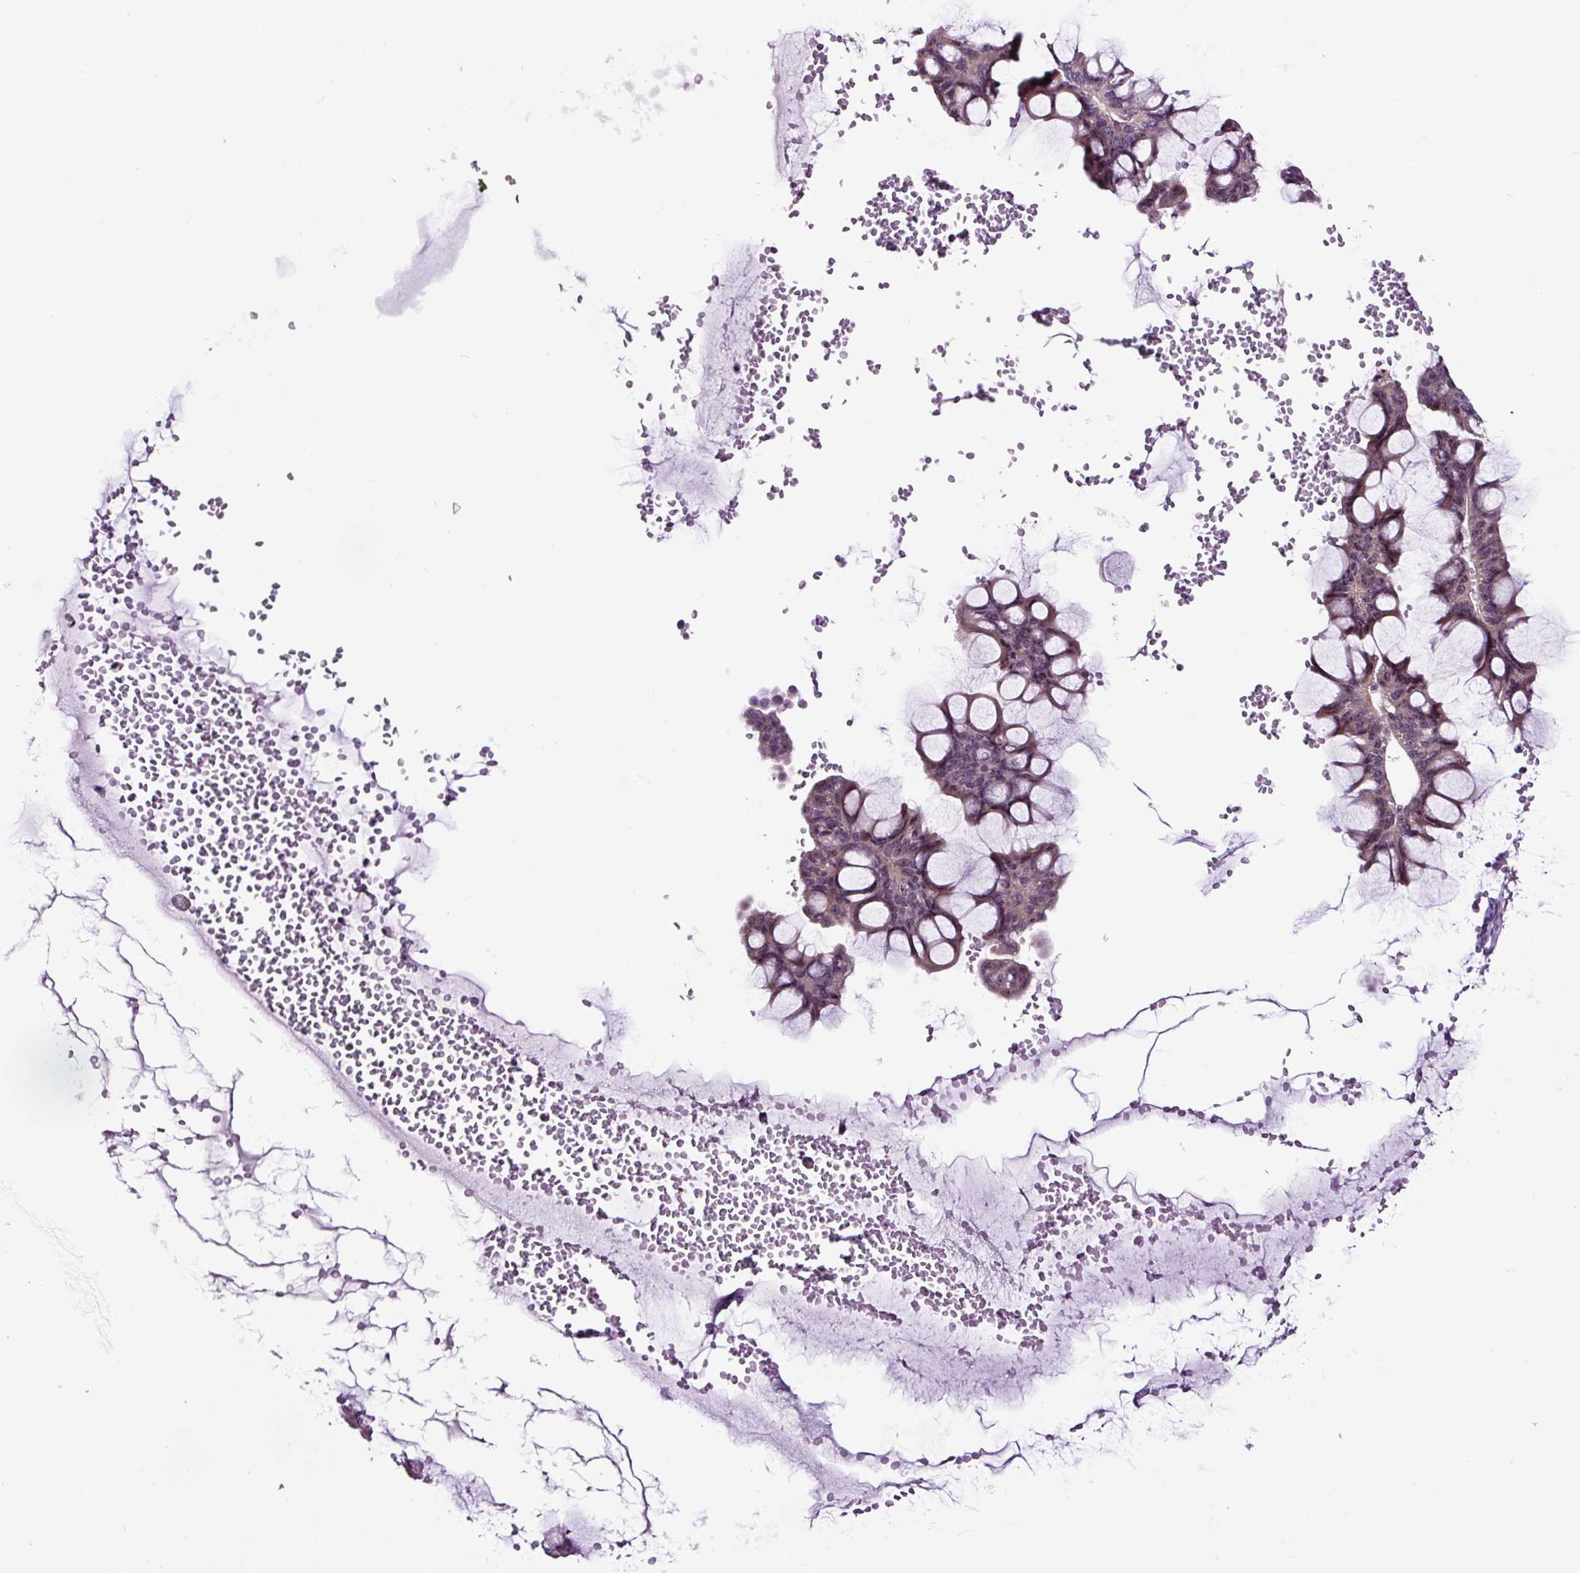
{"staining": {"intensity": "weak", "quantity": ">75%", "location": "cytoplasmic/membranous,nuclear"}, "tissue": "ovarian cancer", "cell_type": "Tumor cells", "image_type": "cancer", "snomed": [{"axis": "morphology", "description": "Cystadenocarcinoma, mucinous, NOS"}, {"axis": "topography", "description": "Ovary"}], "caption": "Immunohistochemistry histopathology image of human ovarian cancer stained for a protein (brown), which displays low levels of weak cytoplasmic/membranous and nuclear staining in about >75% of tumor cells.", "gene": "NOM1", "patient": {"sex": "female", "age": 73}}